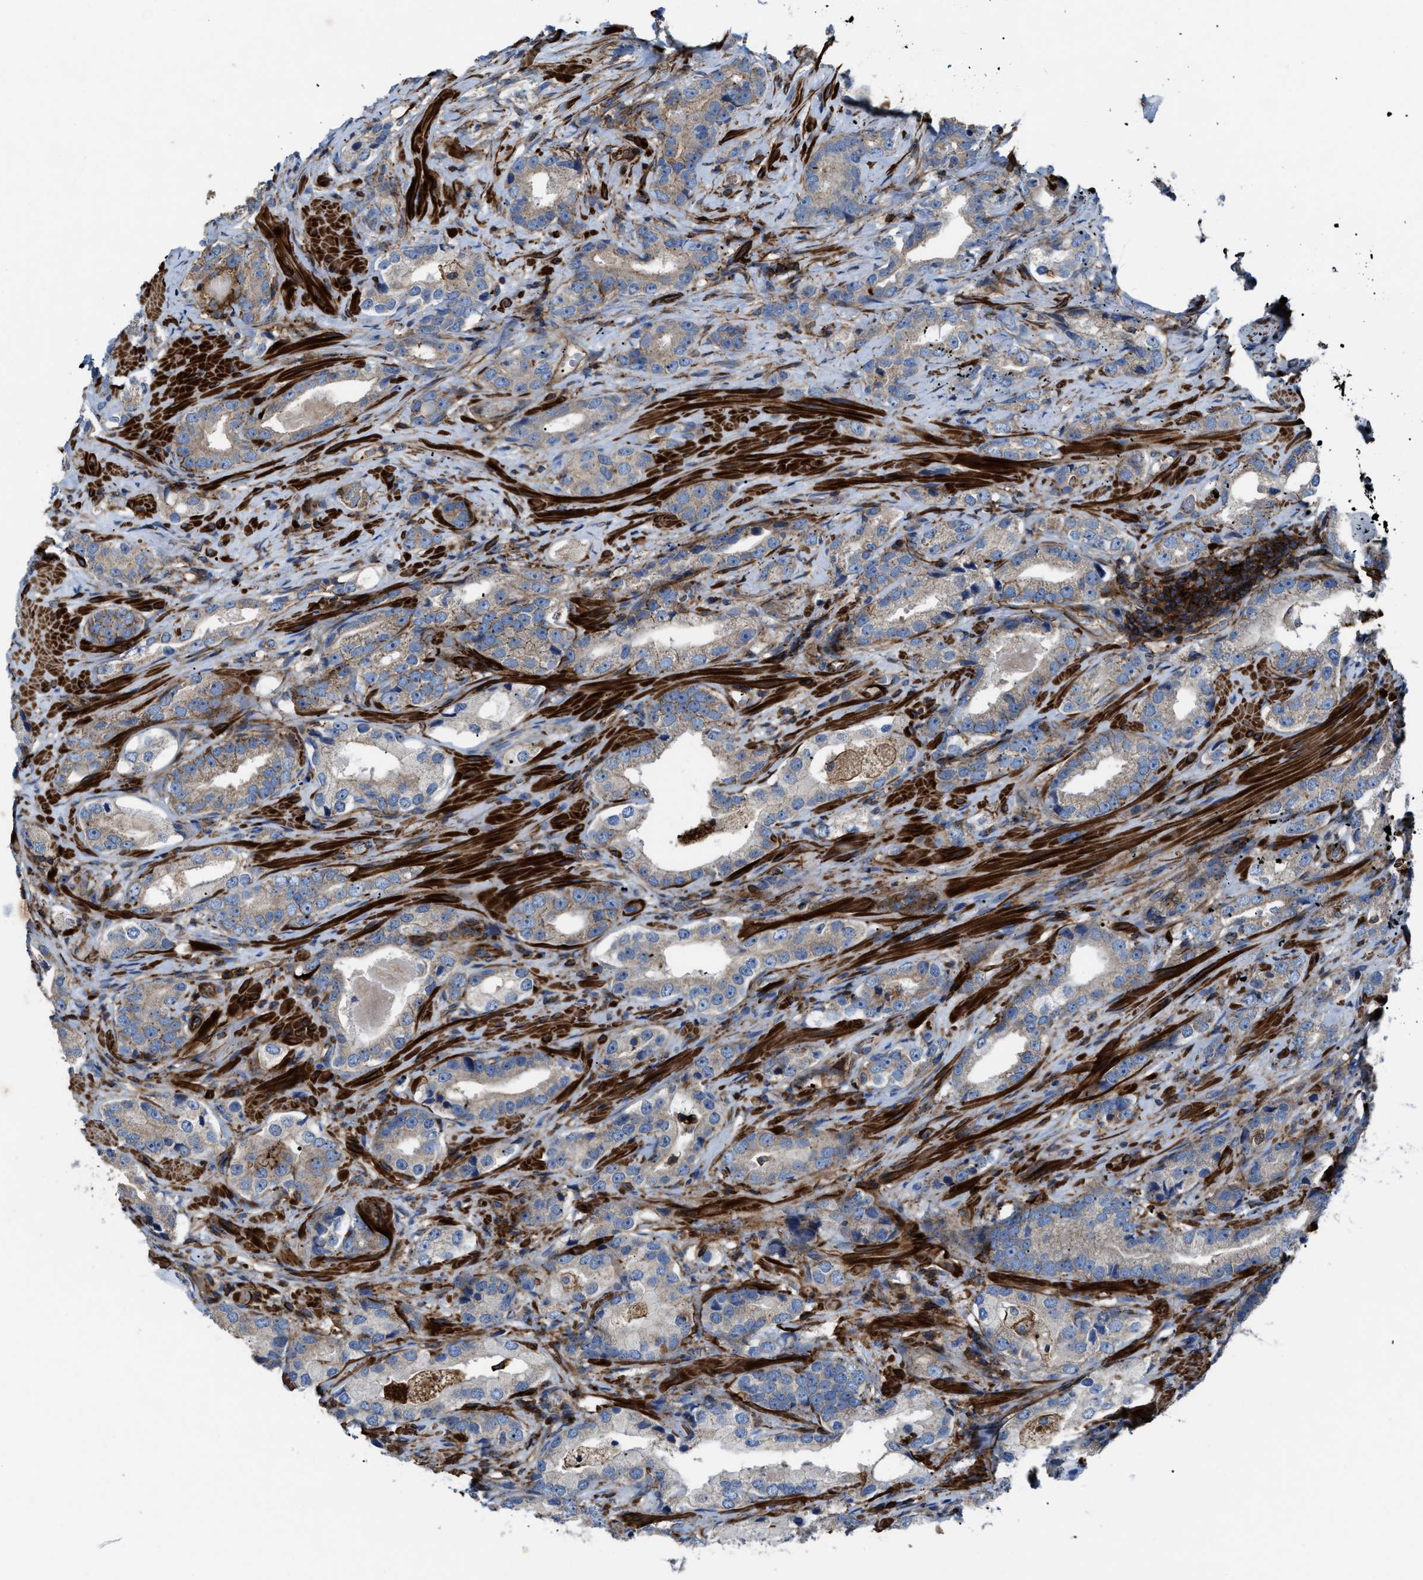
{"staining": {"intensity": "negative", "quantity": "none", "location": "none"}, "tissue": "prostate cancer", "cell_type": "Tumor cells", "image_type": "cancer", "snomed": [{"axis": "morphology", "description": "Adenocarcinoma, High grade"}, {"axis": "topography", "description": "Prostate"}], "caption": "A photomicrograph of prostate adenocarcinoma (high-grade) stained for a protein reveals no brown staining in tumor cells.", "gene": "AGPAT2", "patient": {"sex": "male", "age": 63}}